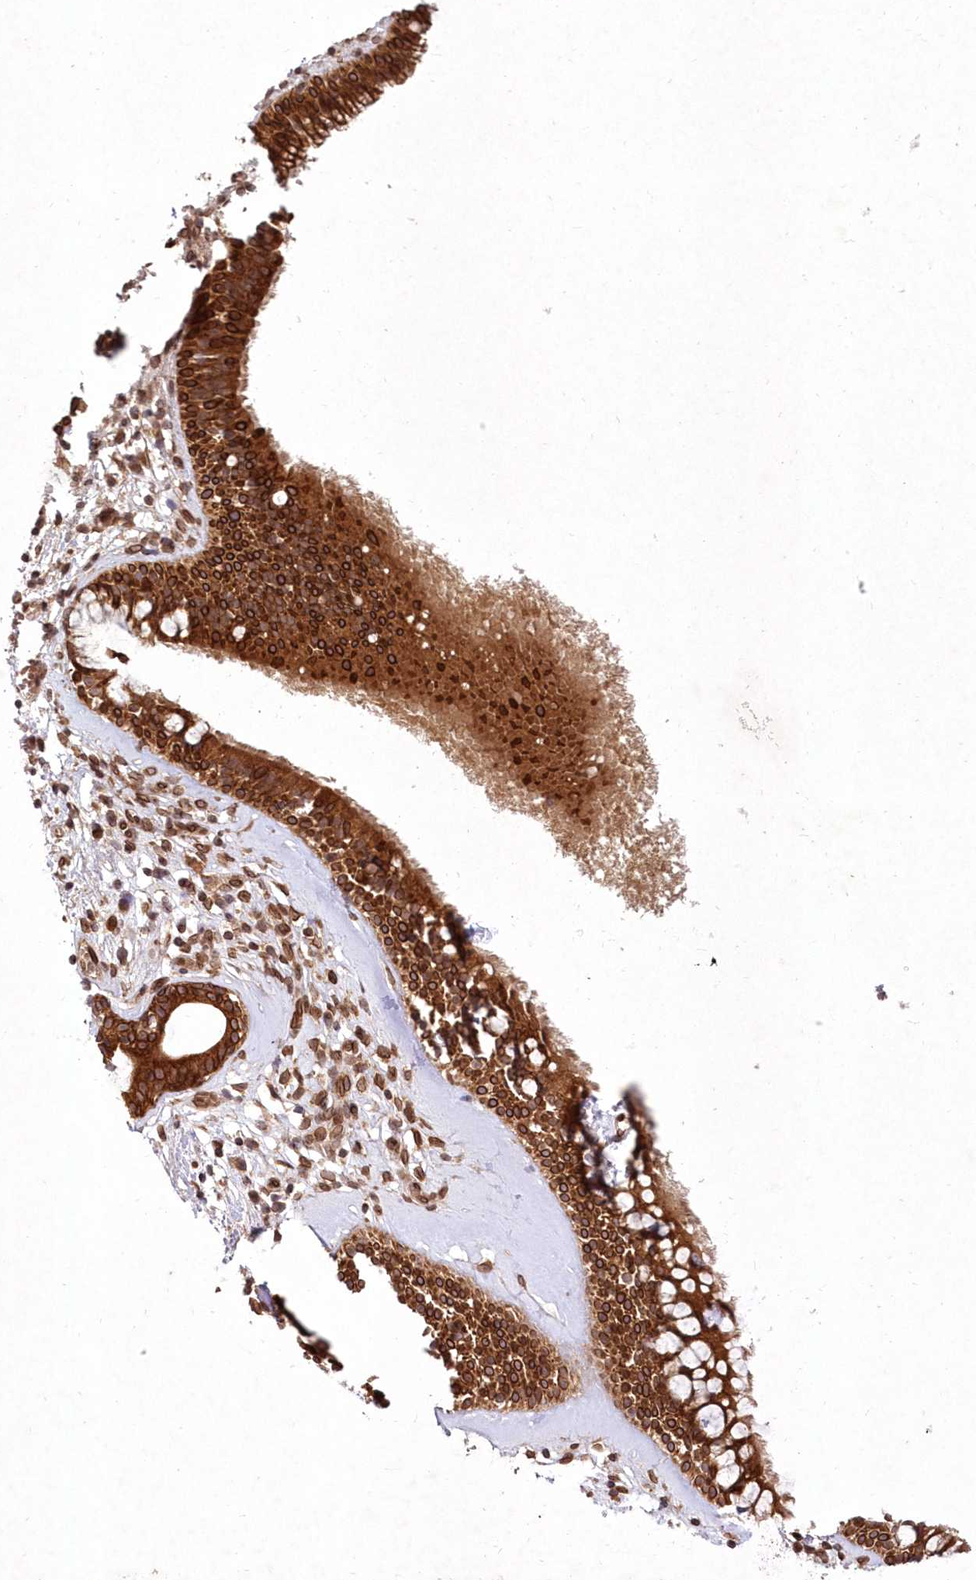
{"staining": {"intensity": "strong", "quantity": ">75%", "location": "cytoplasmic/membranous"}, "tissue": "nasopharynx", "cell_type": "Respiratory epithelial cells", "image_type": "normal", "snomed": [{"axis": "morphology", "description": "Normal tissue, NOS"}, {"axis": "morphology", "description": "Inflammation, NOS"}, {"axis": "topography", "description": "Nasopharynx"}], "caption": "This photomicrograph demonstrates normal nasopharynx stained with IHC to label a protein in brown. The cytoplasmic/membranous of respiratory epithelial cells show strong positivity for the protein. Nuclei are counter-stained blue.", "gene": "DNAJC27", "patient": {"sex": "male", "age": 70}}